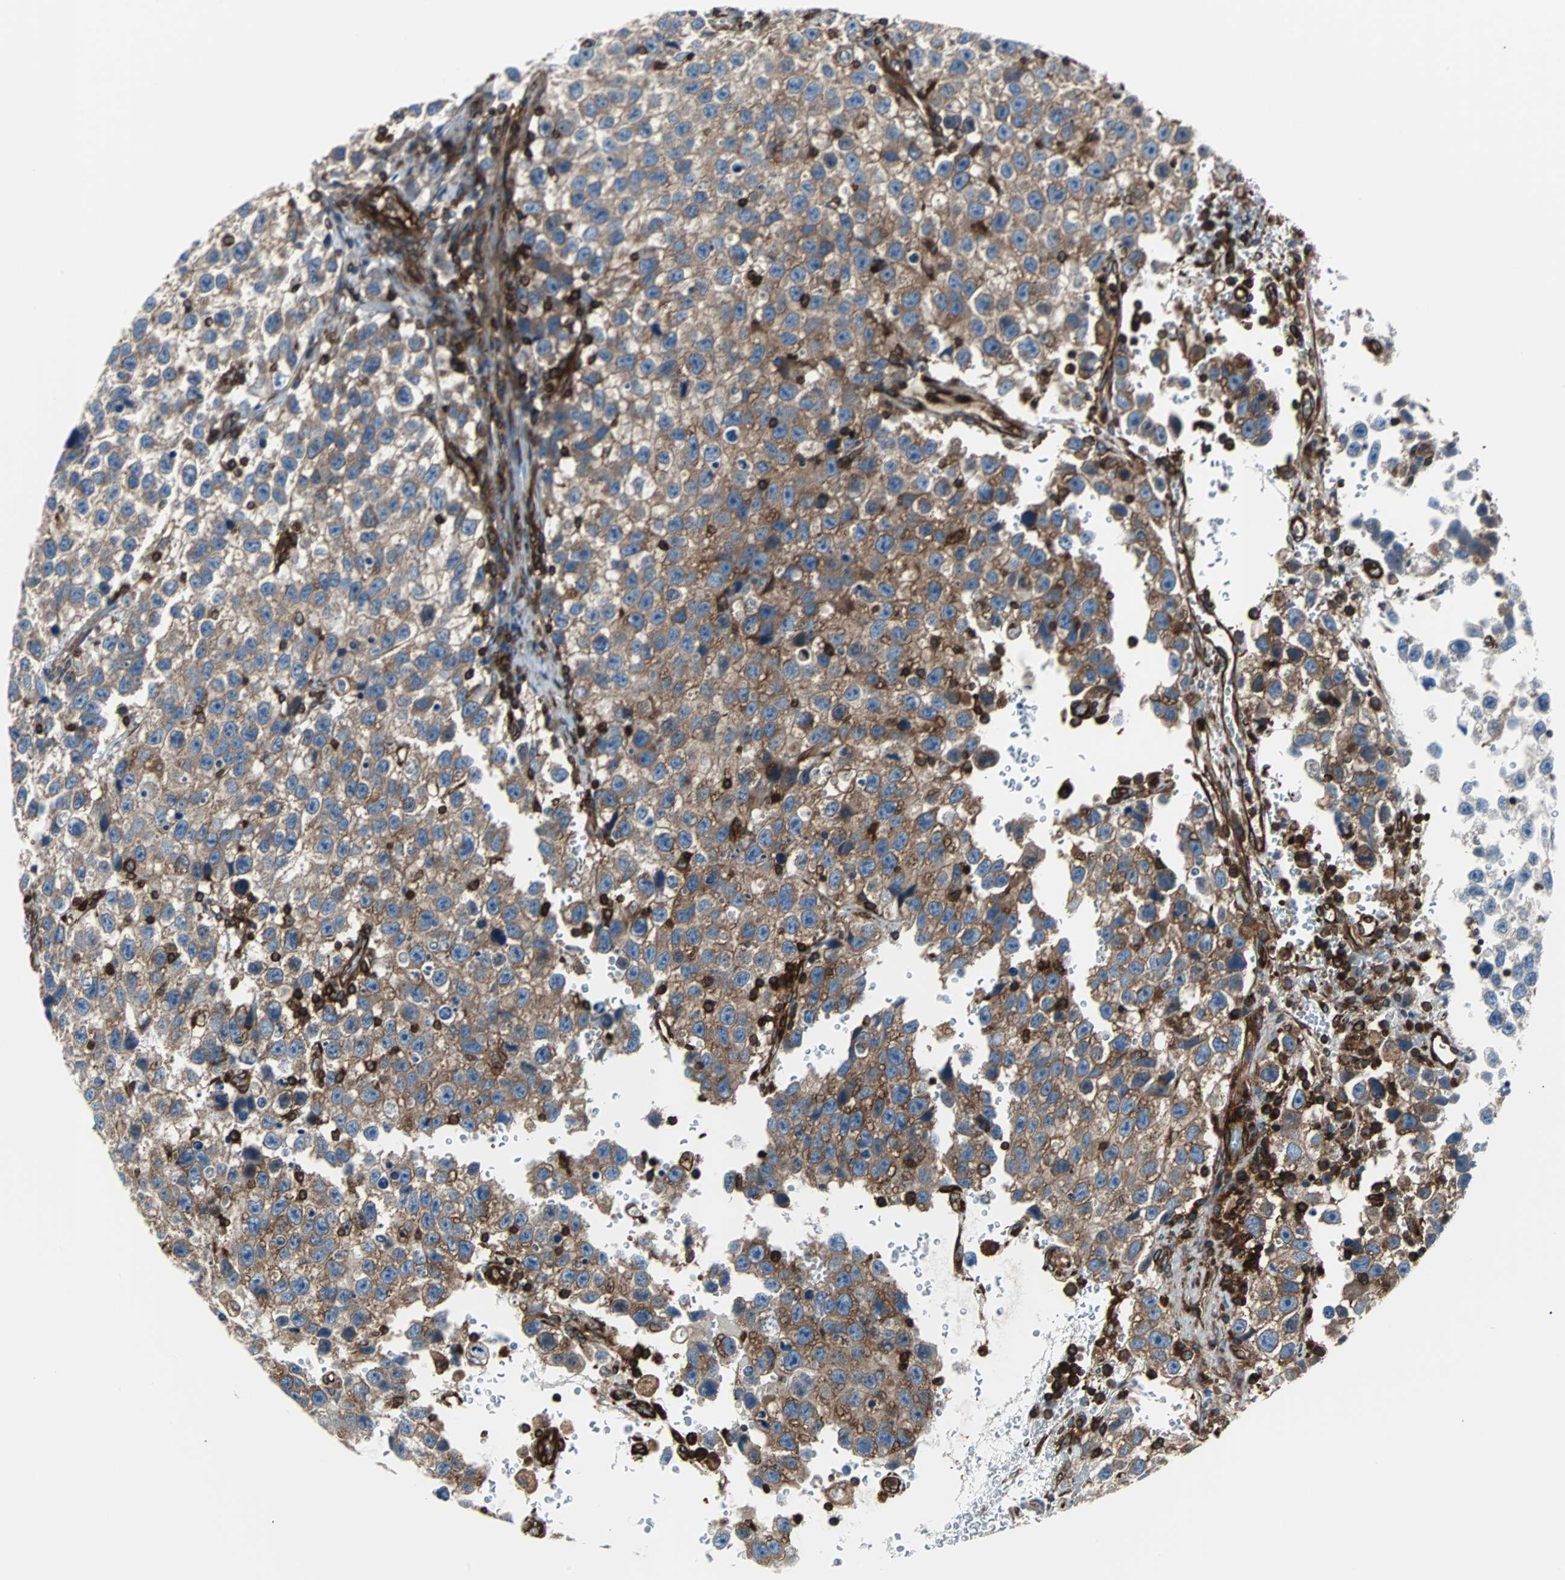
{"staining": {"intensity": "moderate", "quantity": ">75%", "location": "cytoplasmic/membranous"}, "tissue": "testis cancer", "cell_type": "Tumor cells", "image_type": "cancer", "snomed": [{"axis": "morphology", "description": "Seminoma, NOS"}, {"axis": "topography", "description": "Testis"}], "caption": "IHC staining of seminoma (testis), which demonstrates medium levels of moderate cytoplasmic/membranous positivity in about >75% of tumor cells indicating moderate cytoplasmic/membranous protein positivity. The staining was performed using DAB (3,3'-diaminobenzidine) (brown) for protein detection and nuclei were counterstained in hematoxylin (blue).", "gene": "RELA", "patient": {"sex": "male", "age": 33}}